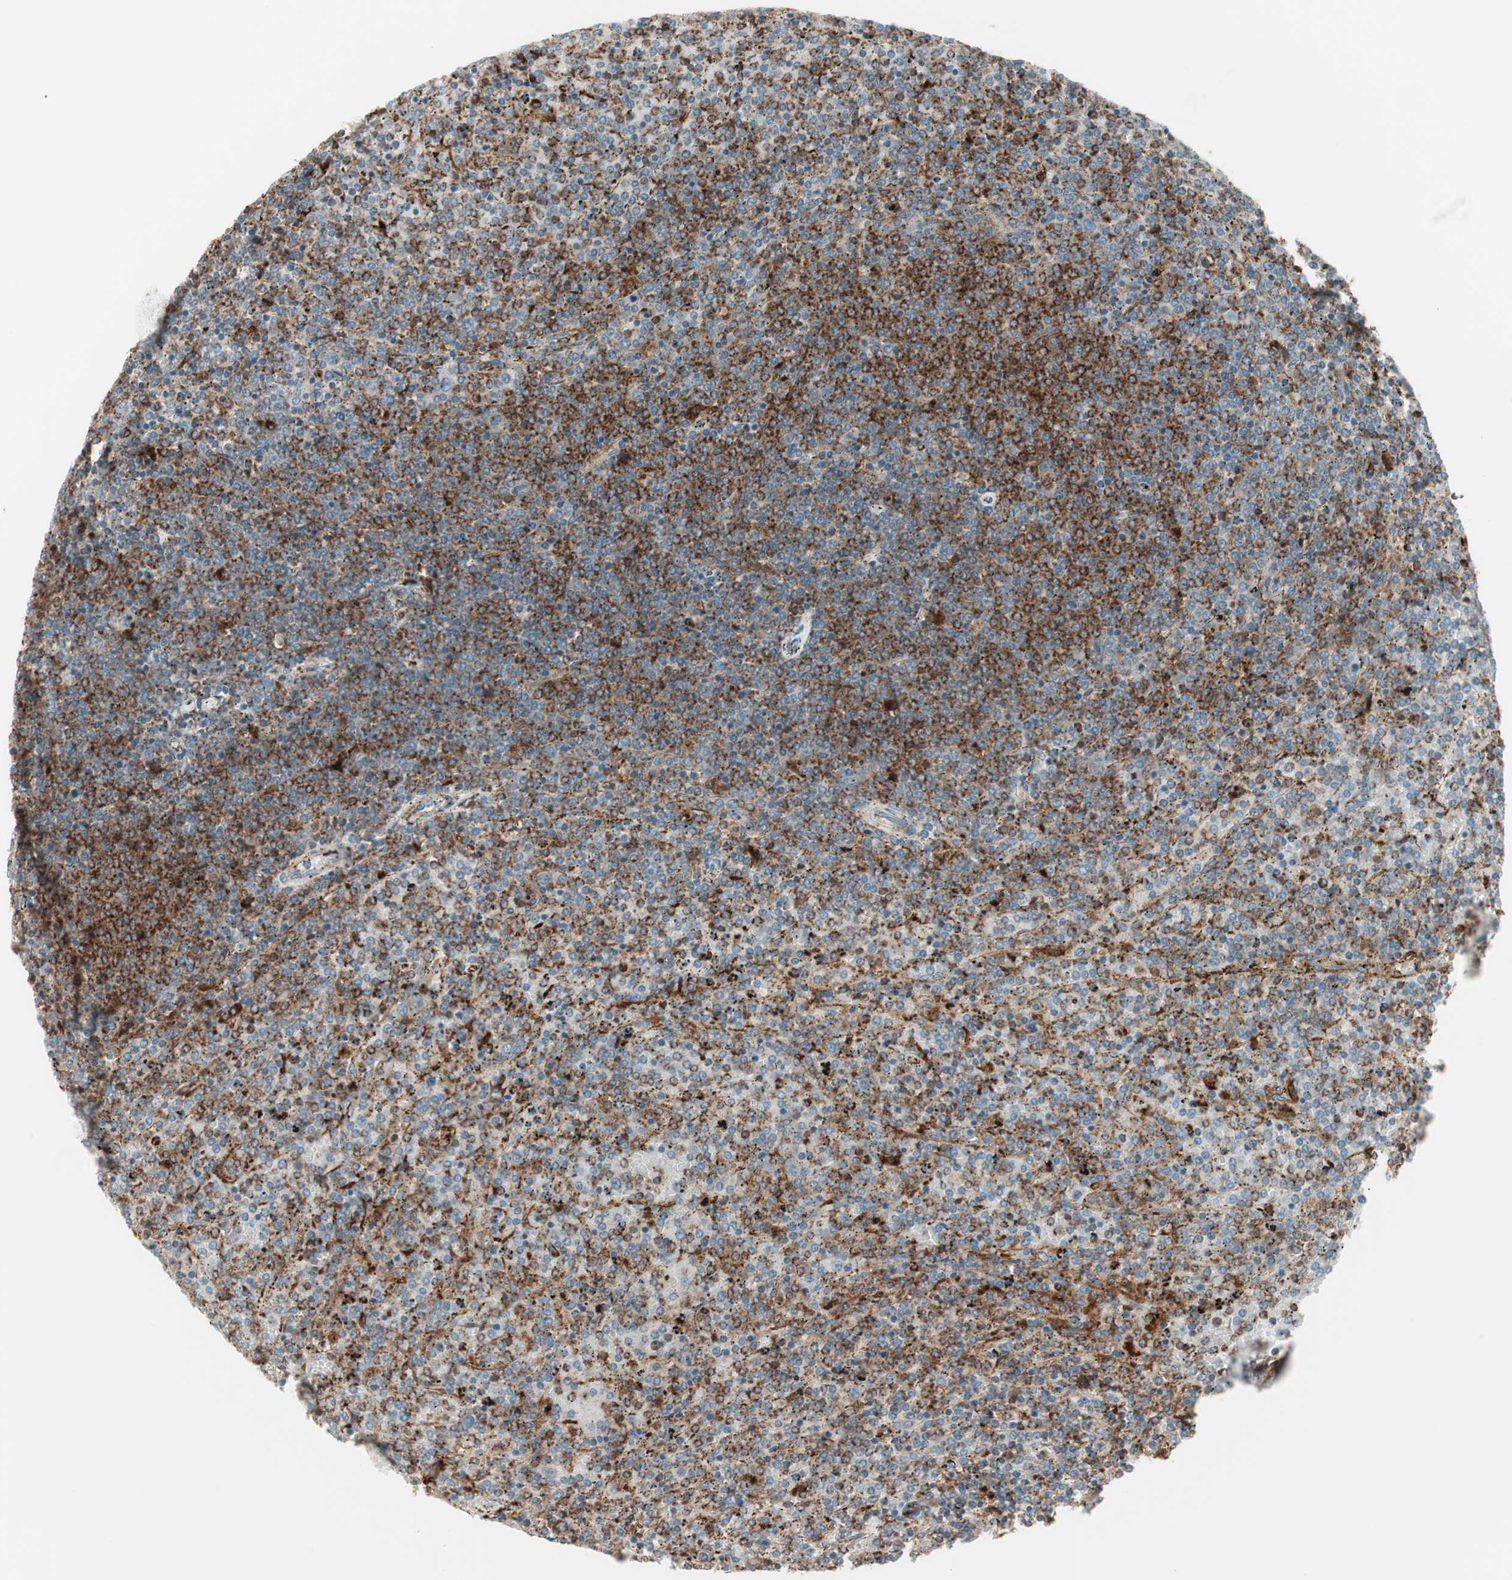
{"staining": {"intensity": "negative", "quantity": "none", "location": "none"}, "tissue": "lymphoma", "cell_type": "Tumor cells", "image_type": "cancer", "snomed": [{"axis": "morphology", "description": "Malignant lymphoma, non-Hodgkin's type, Low grade"}, {"axis": "topography", "description": "Spleen"}], "caption": "This image is of low-grade malignant lymphoma, non-Hodgkin's type stained with IHC to label a protein in brown with the nuclei are counter-stained blue. There is no positivity in tumor cells.", "gene": "ATP6V1G1", "patient": {"sex": "female", "age": 77}}